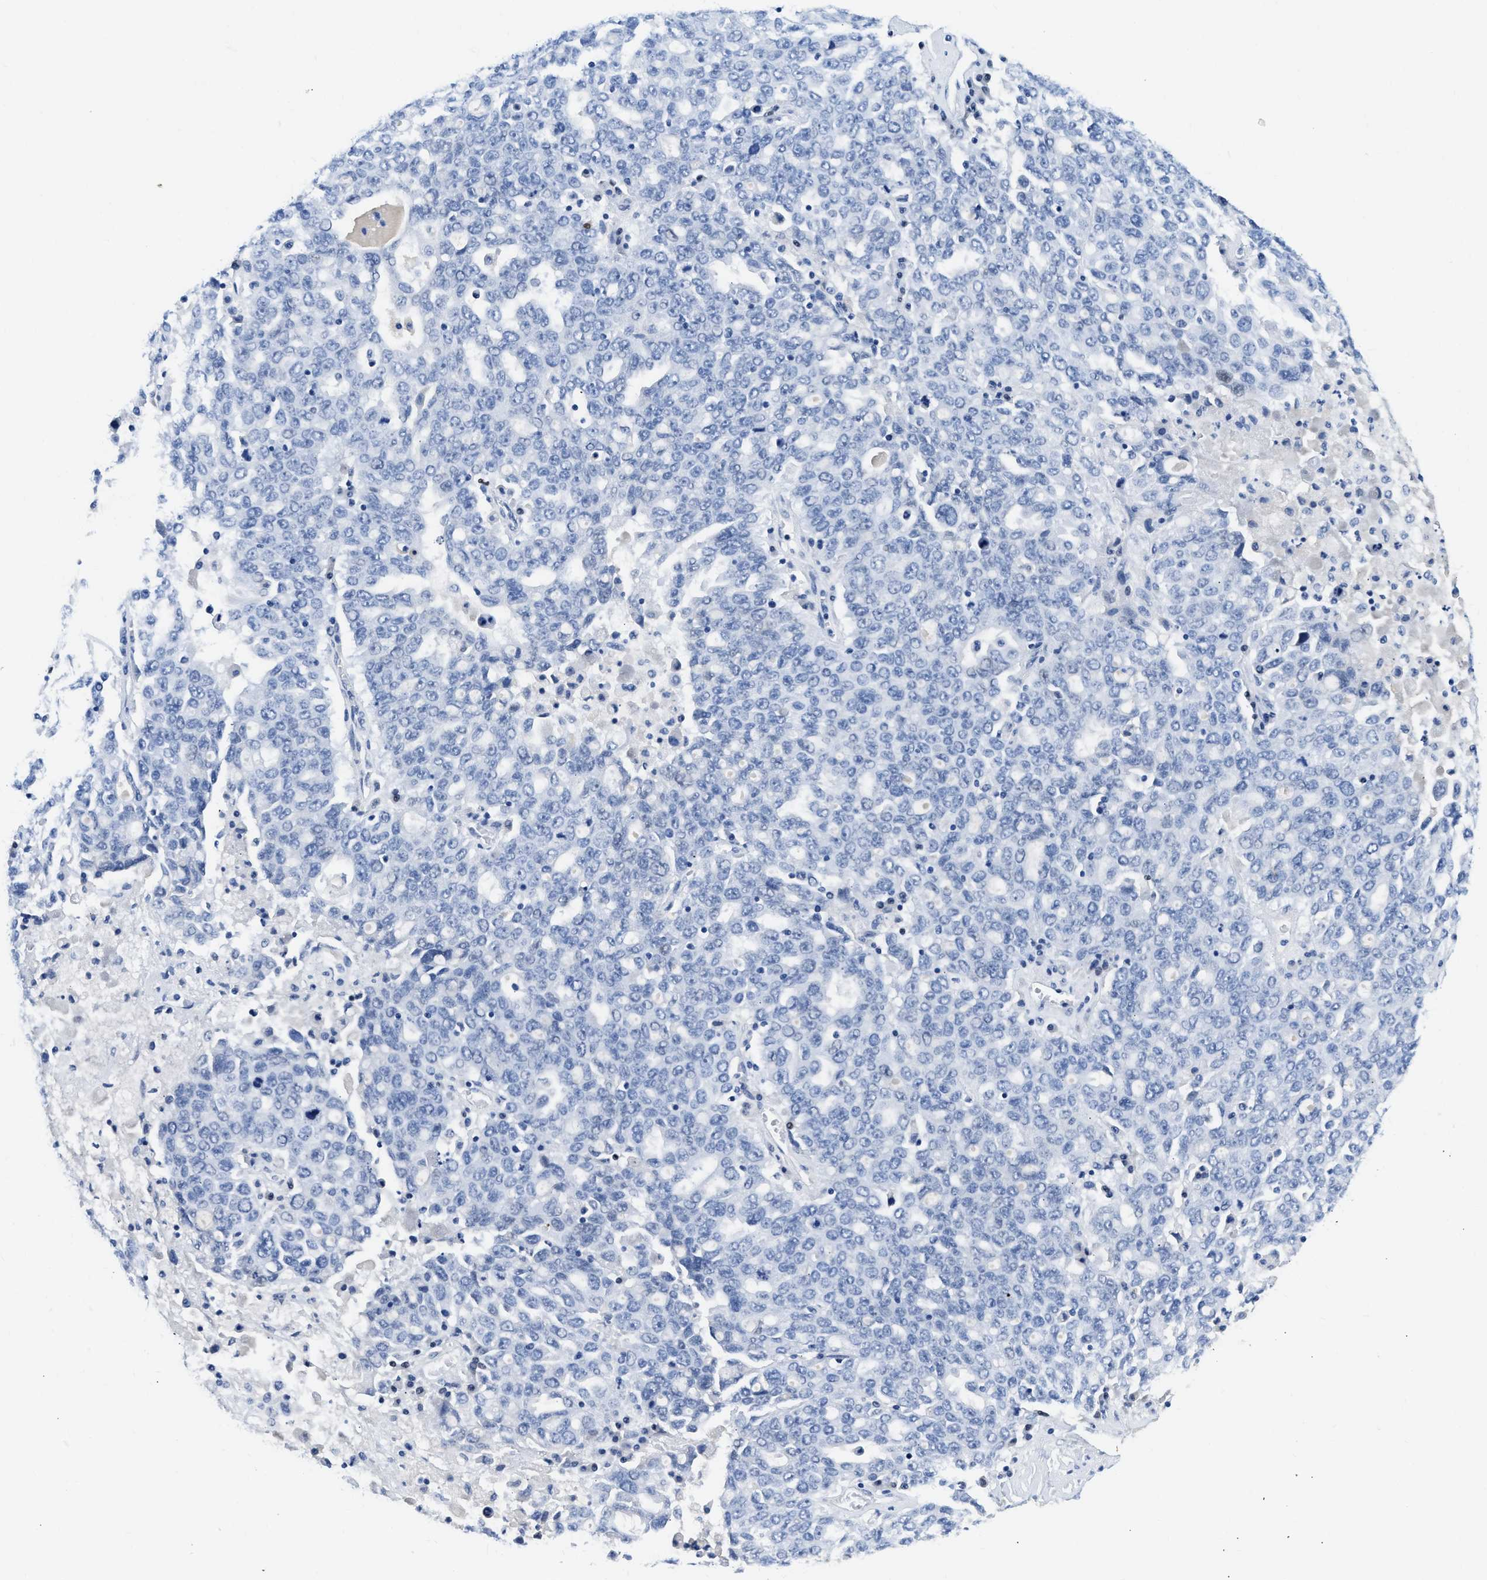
{"staining": {"intensity": "negative", "quantity": "none", "location": "none"}, "tissue": "ovarian cancer", "cell_type": "Tumor cells", "image_type": "cancer", "snomed": [{"axis": "morphology", "description": "Carcinoma, endometroid"}, {"axis": "topography", "description": "Ovary"}], "caption": "A high-resolution histopathology image shows immunohistochemistry (IHC) staining of ovarian cancer, which reveals no significant staining in tumor cells.", "gene": "TCF7", "patient": {"sex": "female", "age": 62}}